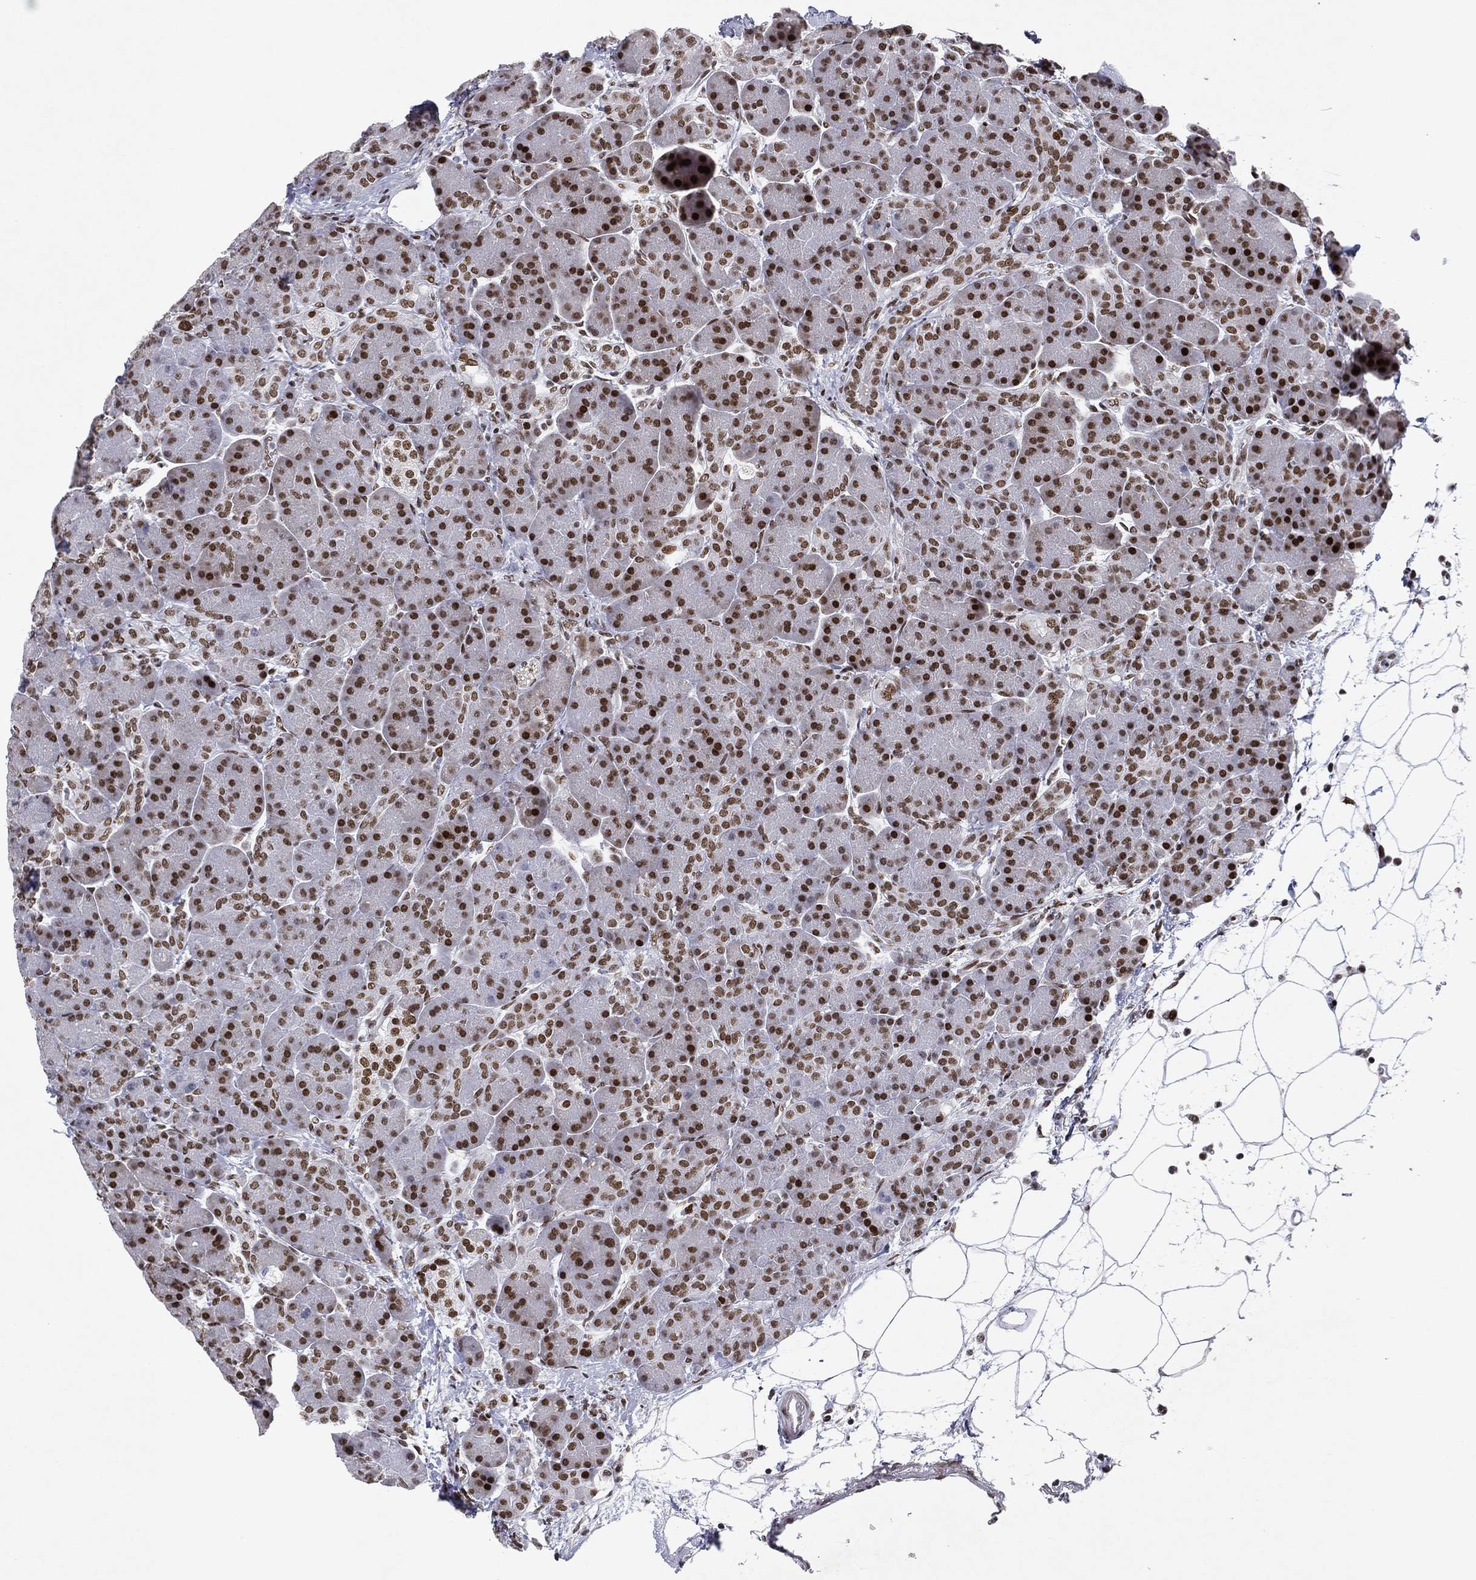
{"staining": {"intensity": "strong", "quantity": ">75%", "location": "nuclear"}, "tissue": "pancreas", "cell_type": "Exocrine glandular cells", "image_type": "normal", "snomed": [{"axis": "morphology", "description": "Normal tissue, NOS"}, {"axis": "topography", "description": "Pancreas"}], "caption": "Immunohistochemical staining of unremarkable pancreas demonstrates high levels of strong nuclear positivity in approximately >75% of exocrine glandular cells. The protein of interest is shown in brown color, while the nuclei are stained blue.", "gene": "RTF1", "patient": {"sex": "female", "age": 63}}